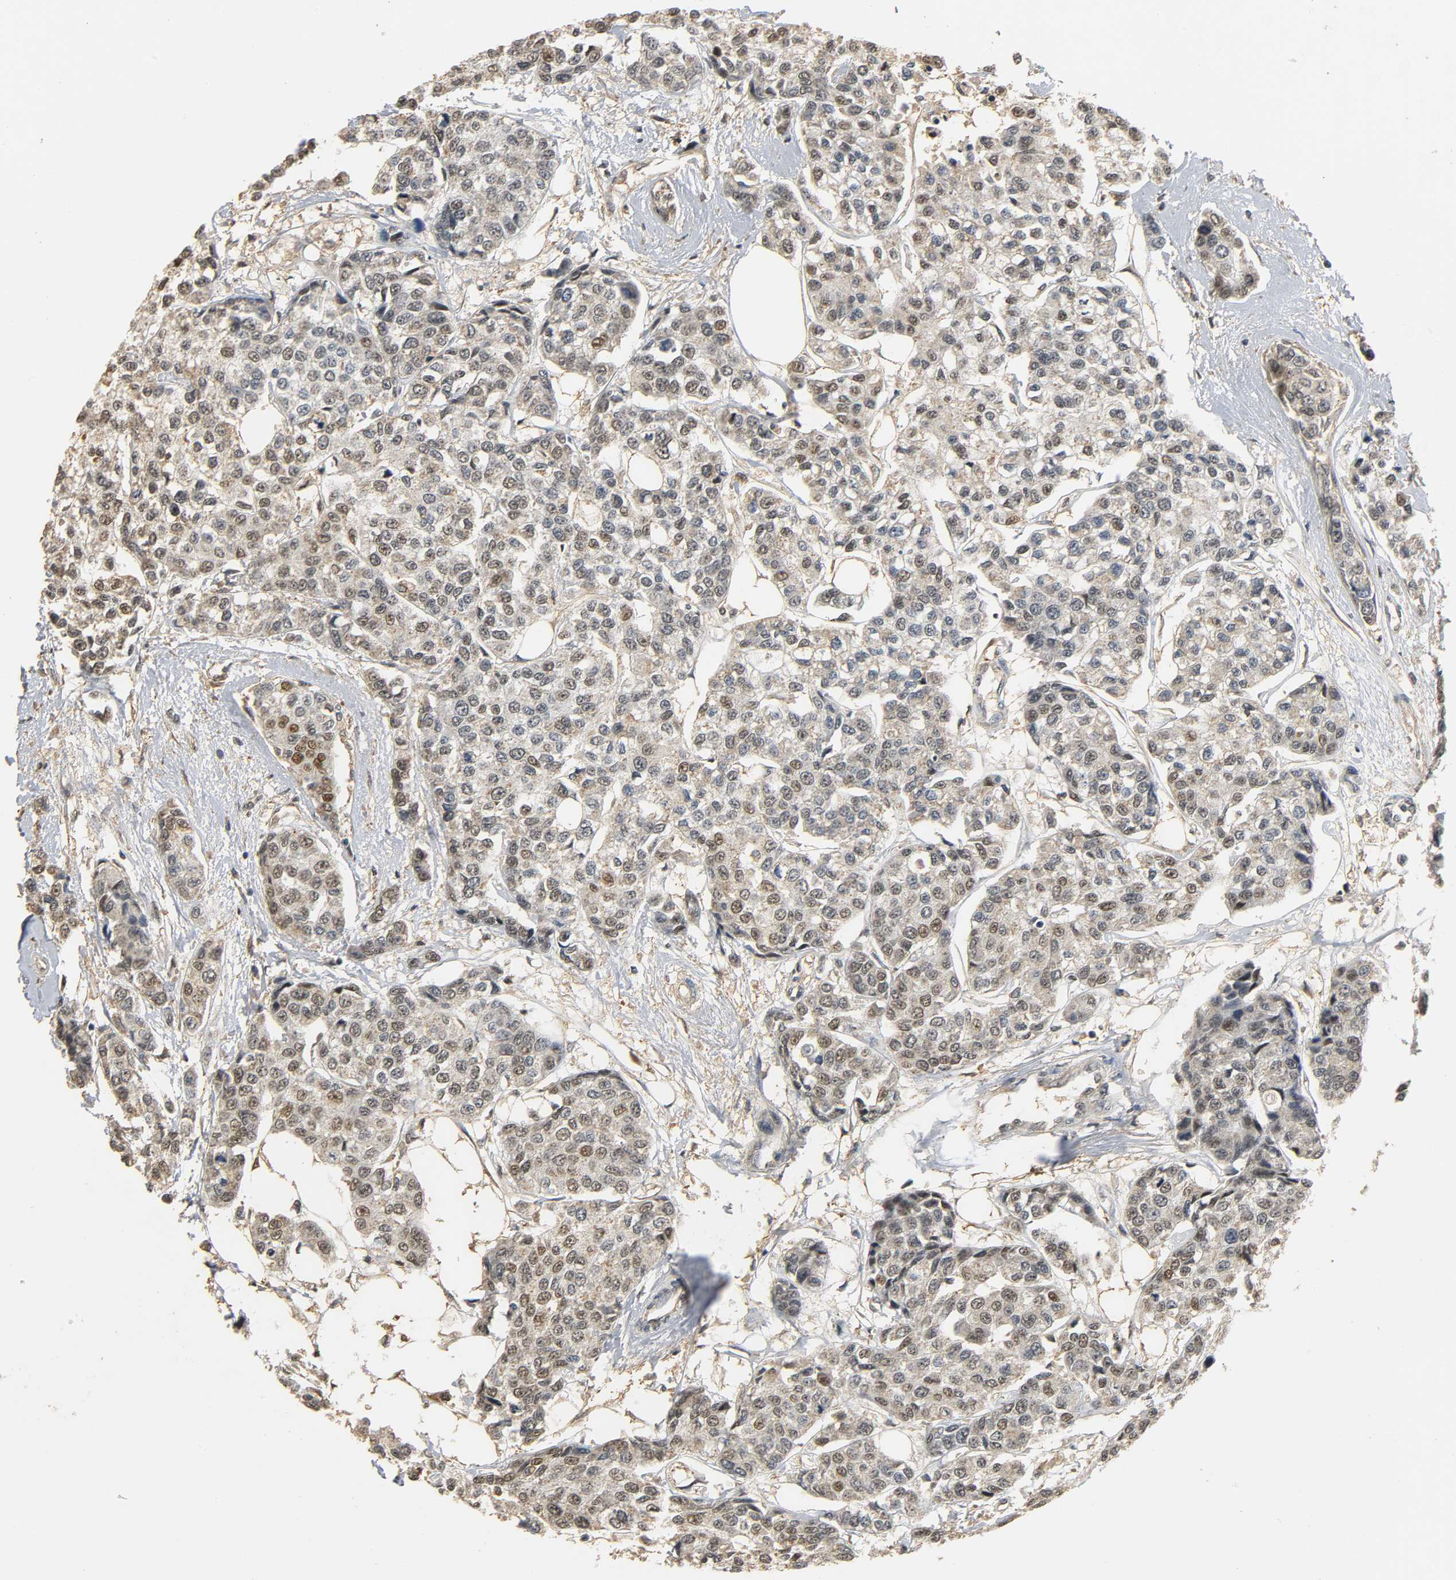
{"staining": {"intensity": "weak", "quantity": "25%-75%", "location": "nuclear"}, "tissue": "breast cancer", "cell_type": "Tumor cells", "image_type": "cancer", "snomed": [{"axis": "morphology", "description": "Duct carcinoma"}, {"axis": "topography", "description": "Breast"}], "caption": "A brown stain highlights weak nuclear expression of a protein in intraductal carcinoma (breast) tumor cells.", "gene": "ZFPM2", "patient": {"sex": "female", "age": 51}}